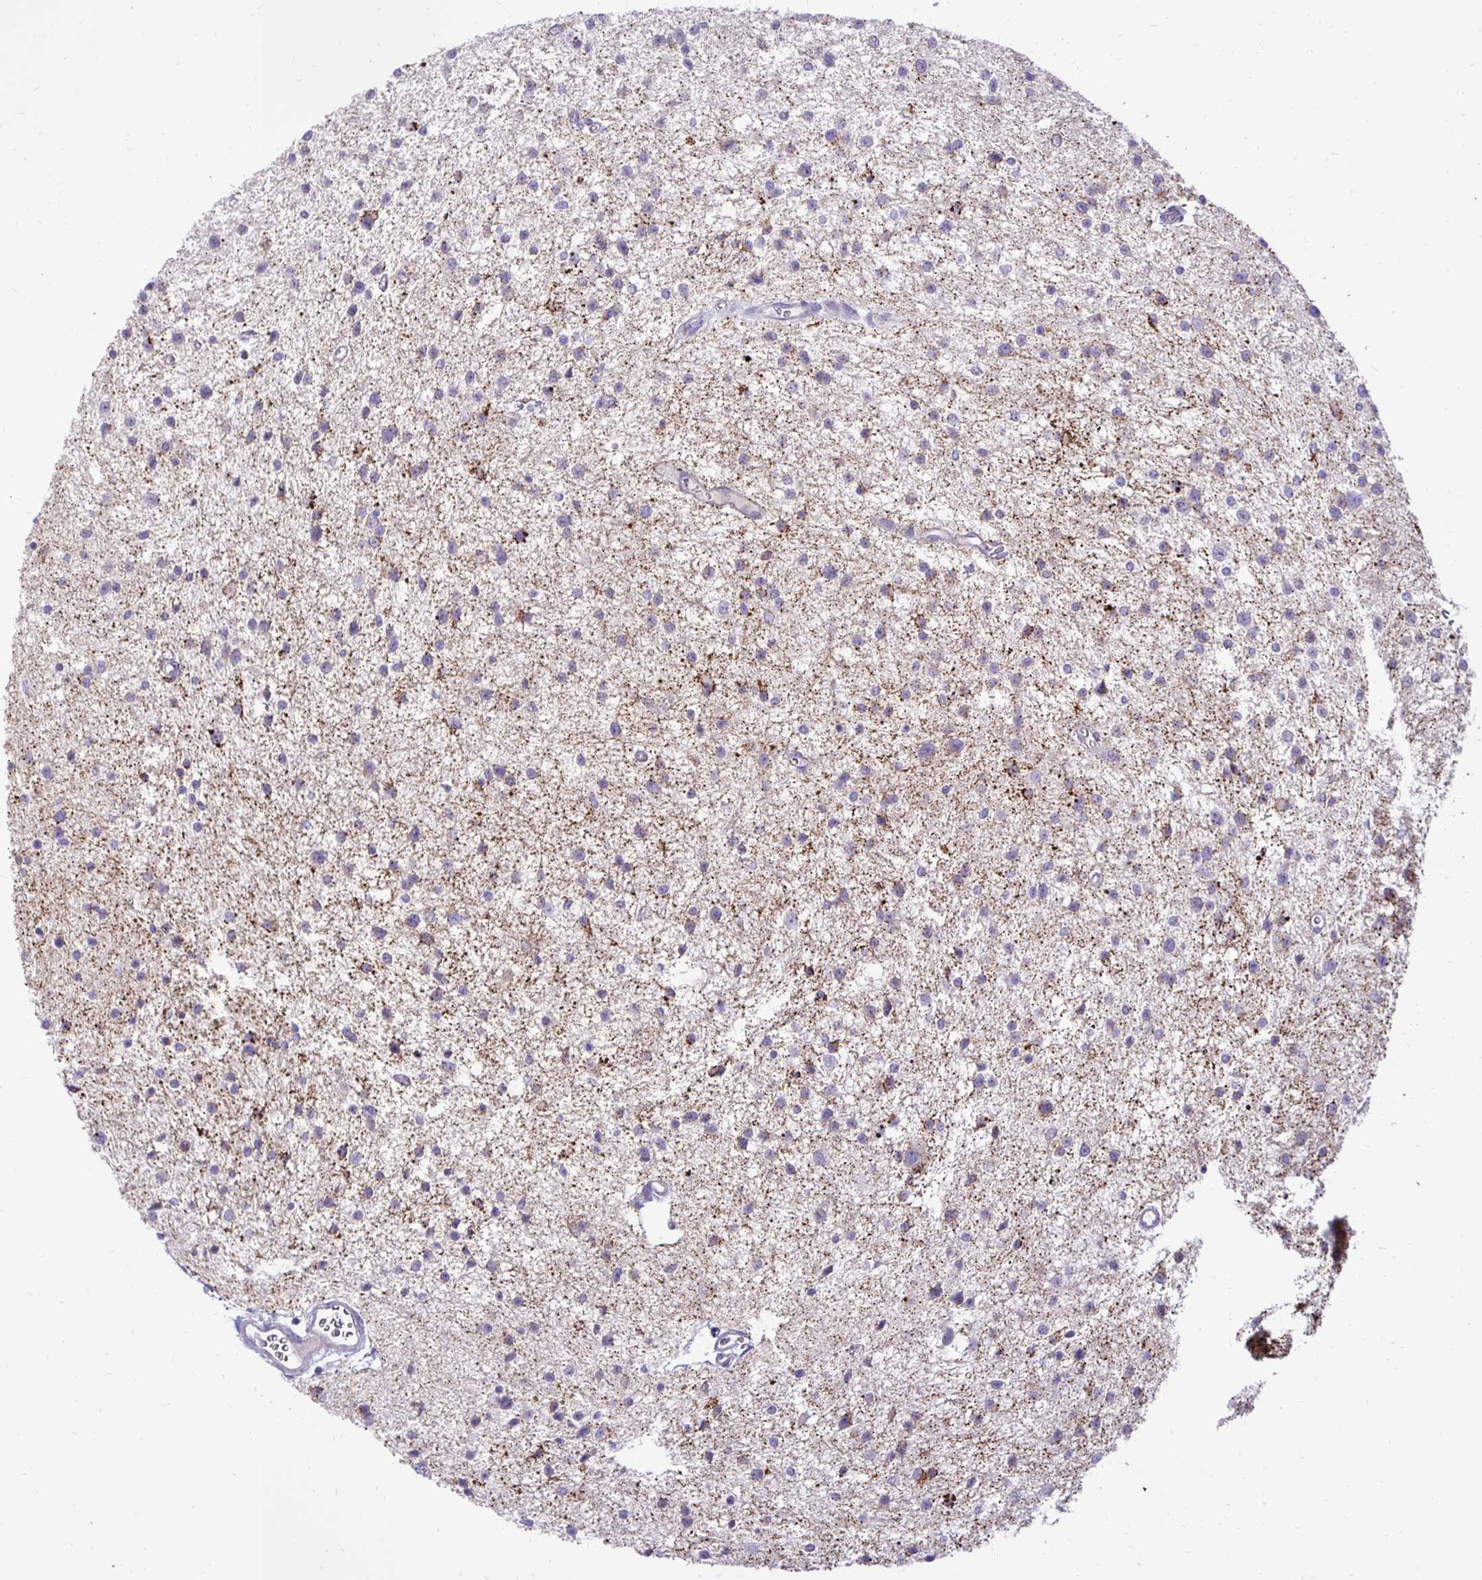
{"staining": {"intensity": "weak", "quantity": "<25%", "location": "cytoplasmic/membranous"}, "tissue": "glioma", "cell_type": "Tumor cells", "image_type": "cancer", "snomed": [{"axis": "morphology", "description": "Glioma, malignant, Low grade"}, {"axis": "topography", "description": "Brain"}], "caption": "Immunohistochemistry of glioma reveals no positivity in tumor cells.", "gene": "GAS2", "patient": {"sex": "male", "age": 43}}